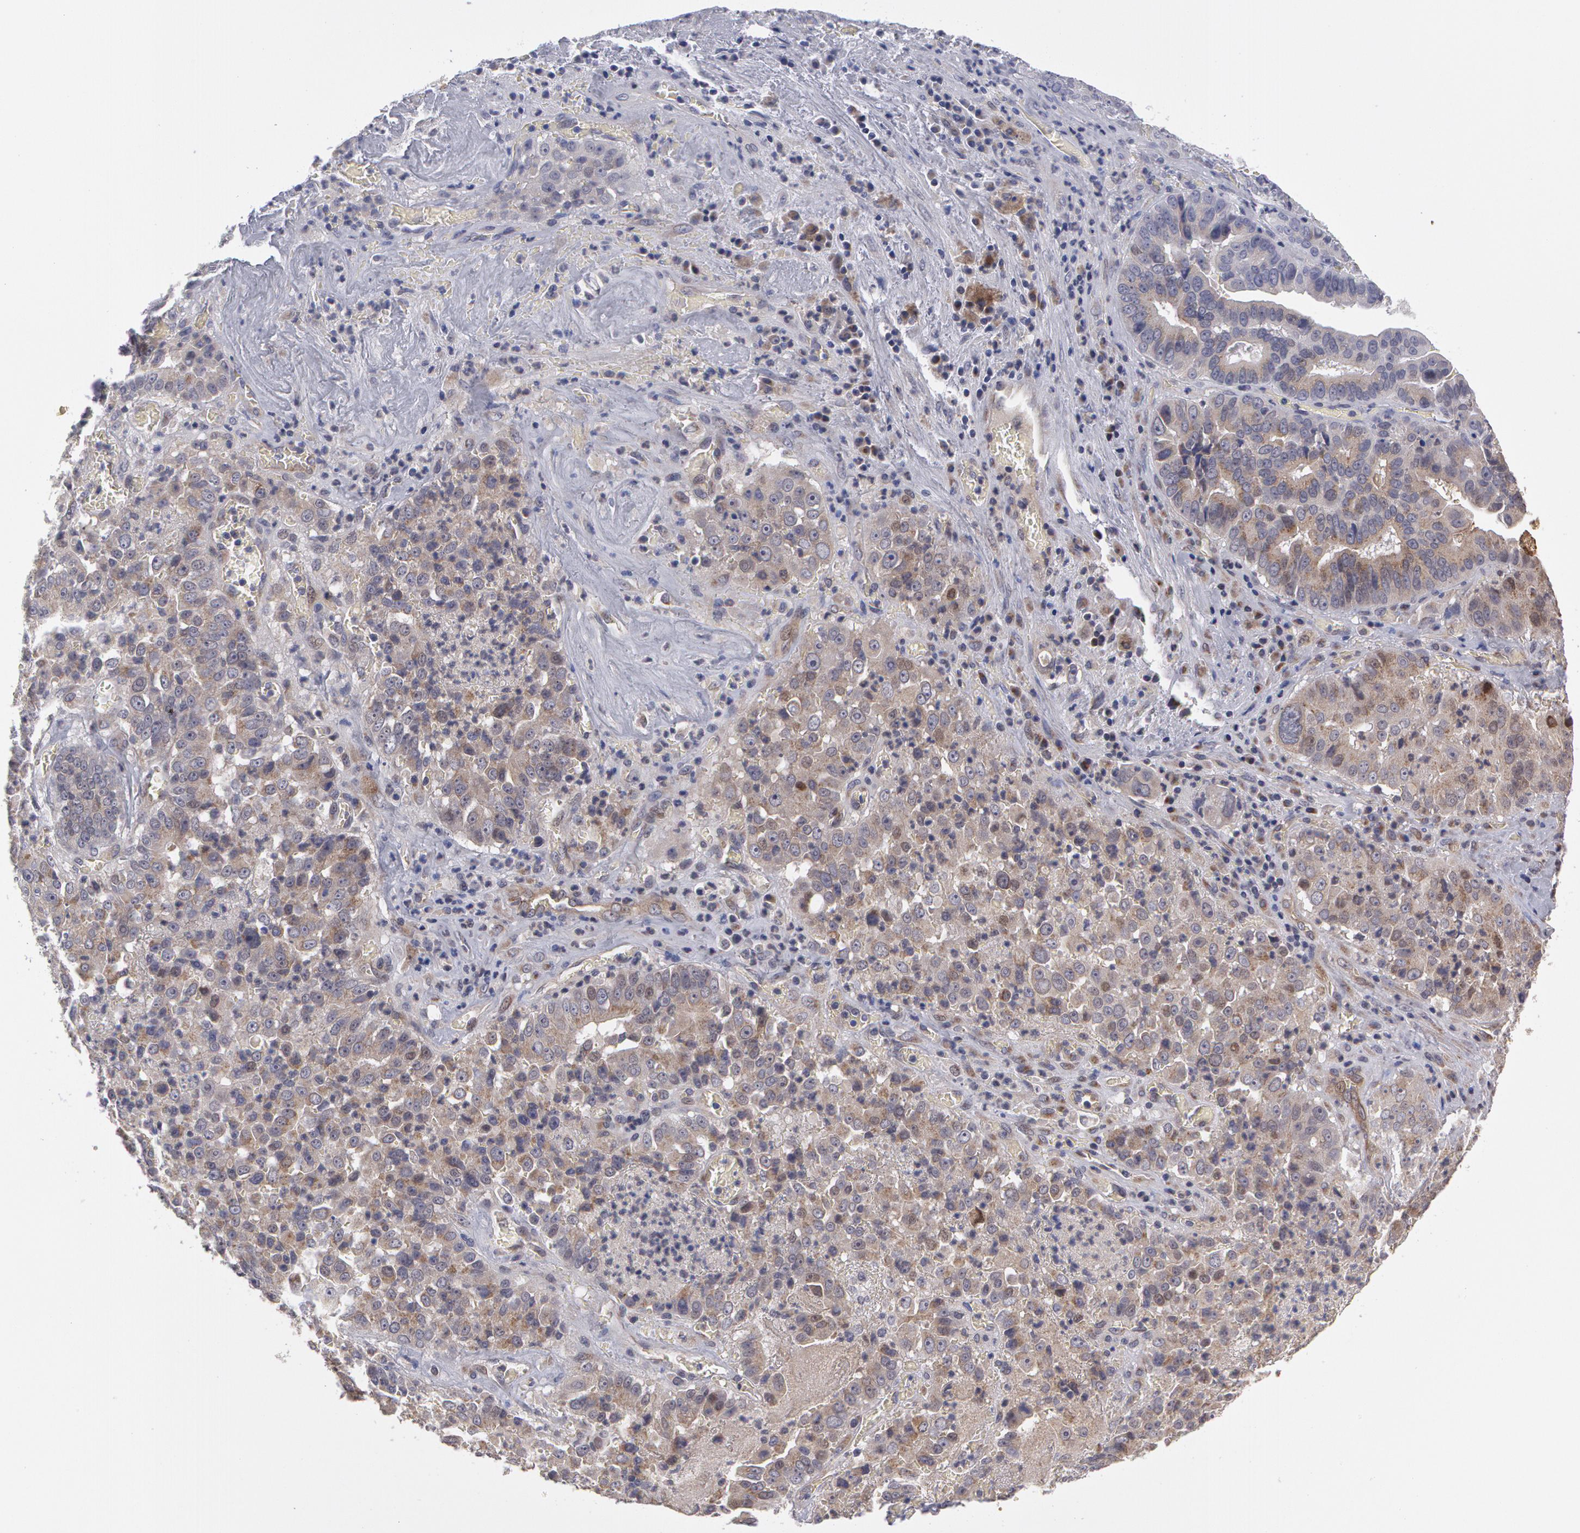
{"staining": {"intensity": "negative", "quantity": "none", "location": "none"}, "tissue": "liver cancer", "cell_type": "Tumor cells", "image_type": "cancer", "snomed": [{"axis": "morphology", "description": "Cholangiocarcinoma"}, {"axis": "topography", "description": "Liver"}], "caption": "Tumor cells show no significant protein positivity in liver cancer (cholangiocarcinoma). (Immunohistochemistry (ihc), brightfield microscopy, high magnification).", "gene": "STX5", "patient": {"sex": "female", "age": 79}}